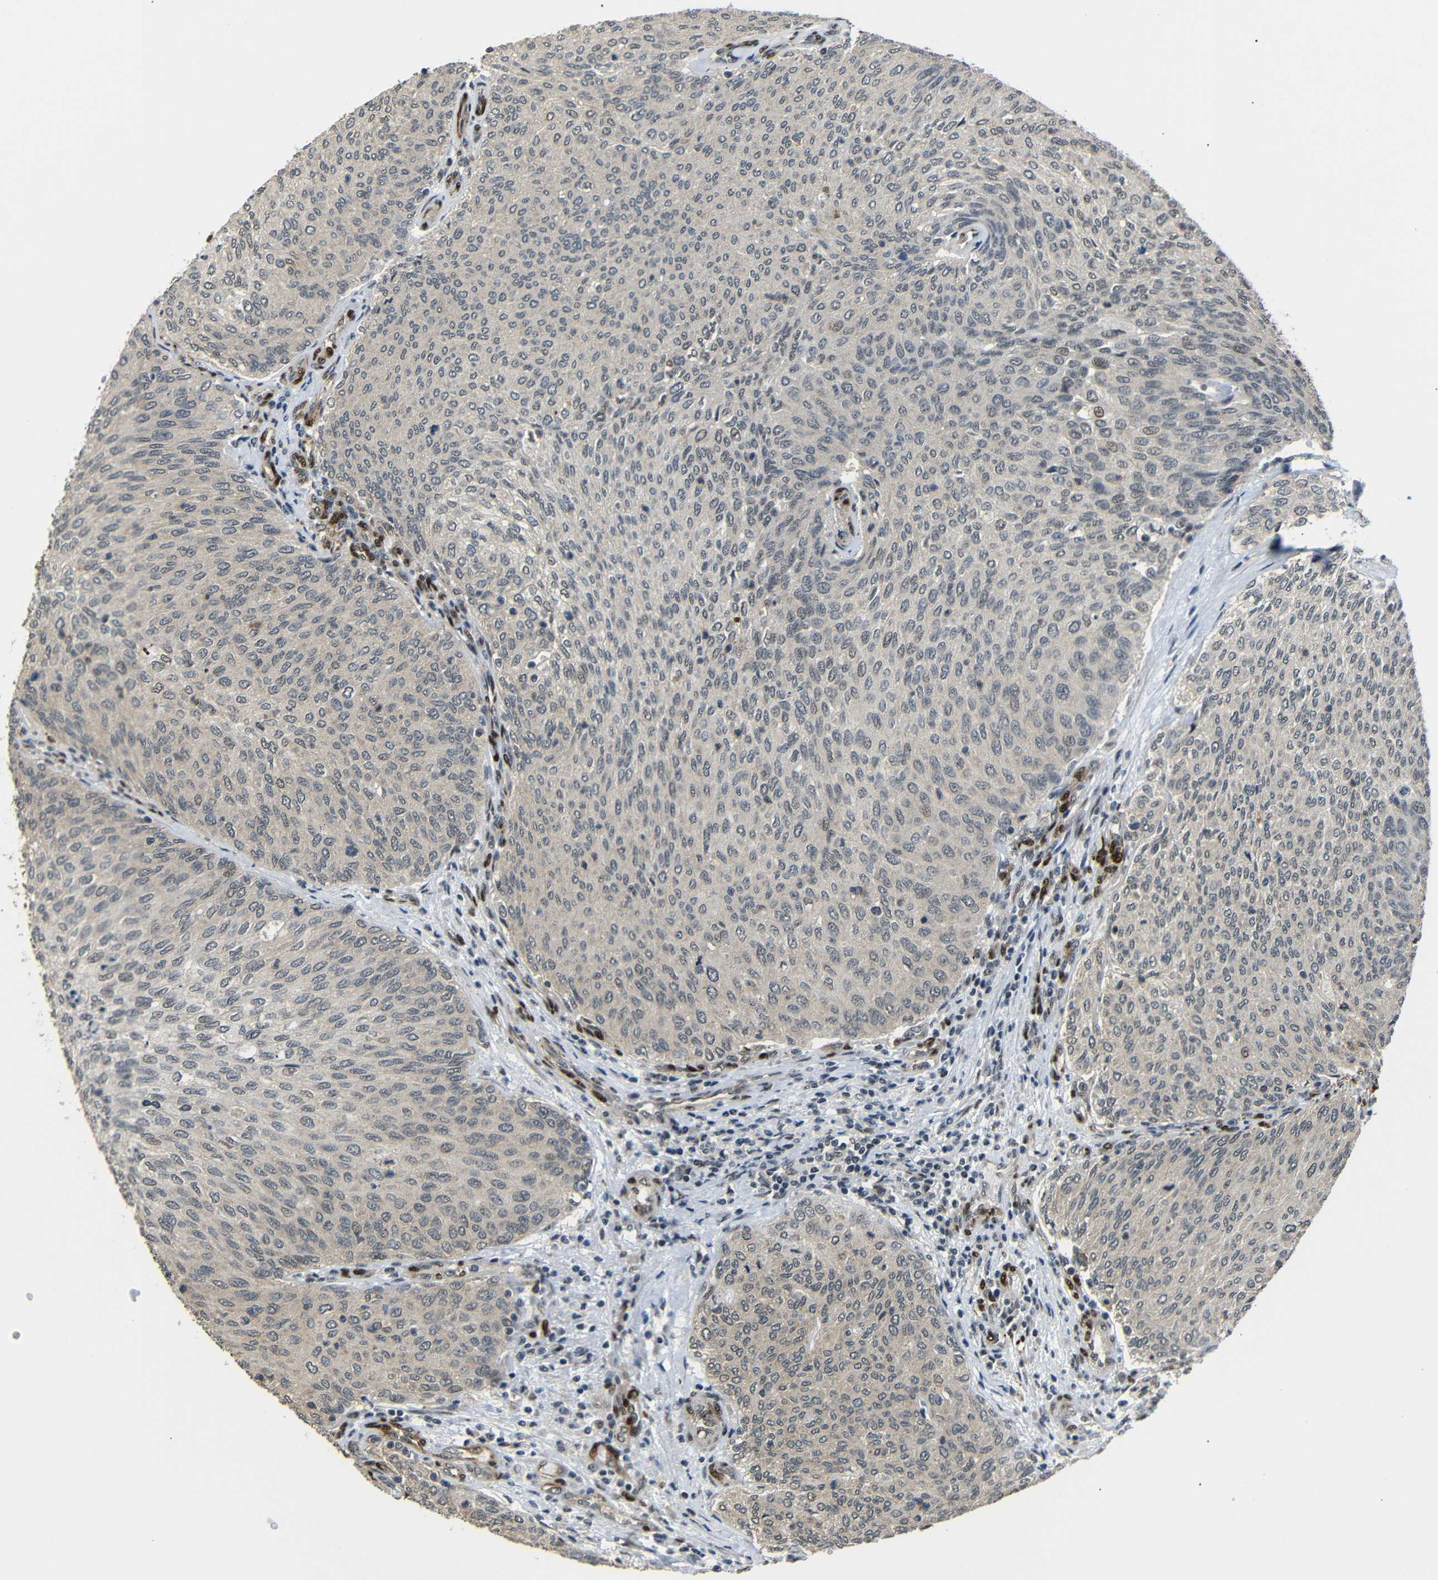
{"staining": {"intensity": "weak", "quantity": ">75%", "location": "cytoplasmic/membranous,nuclear"}, "tissue": "urothelial cancer", "cell_type": "Tumor cells", "image_type": "cancer", "snomed": [{"axis": "morphology", "description": "Urothelial carcinoma, Low grade"}, {"axis": "topography", "description": "Urinary bladder"}], "caption": "Protein expression analysis of human low-grade urothelial carcinoma reveals weak cytoplasmic/membranous and nuclear expression in approximately >75% of tumor cells. The staining was performed using DAB, with brown indicating positive protein expression. Nuclei are stained blue with hematoxylin.", "gene": "TBX2", "patient": {"sex": "female", "age": 79}}